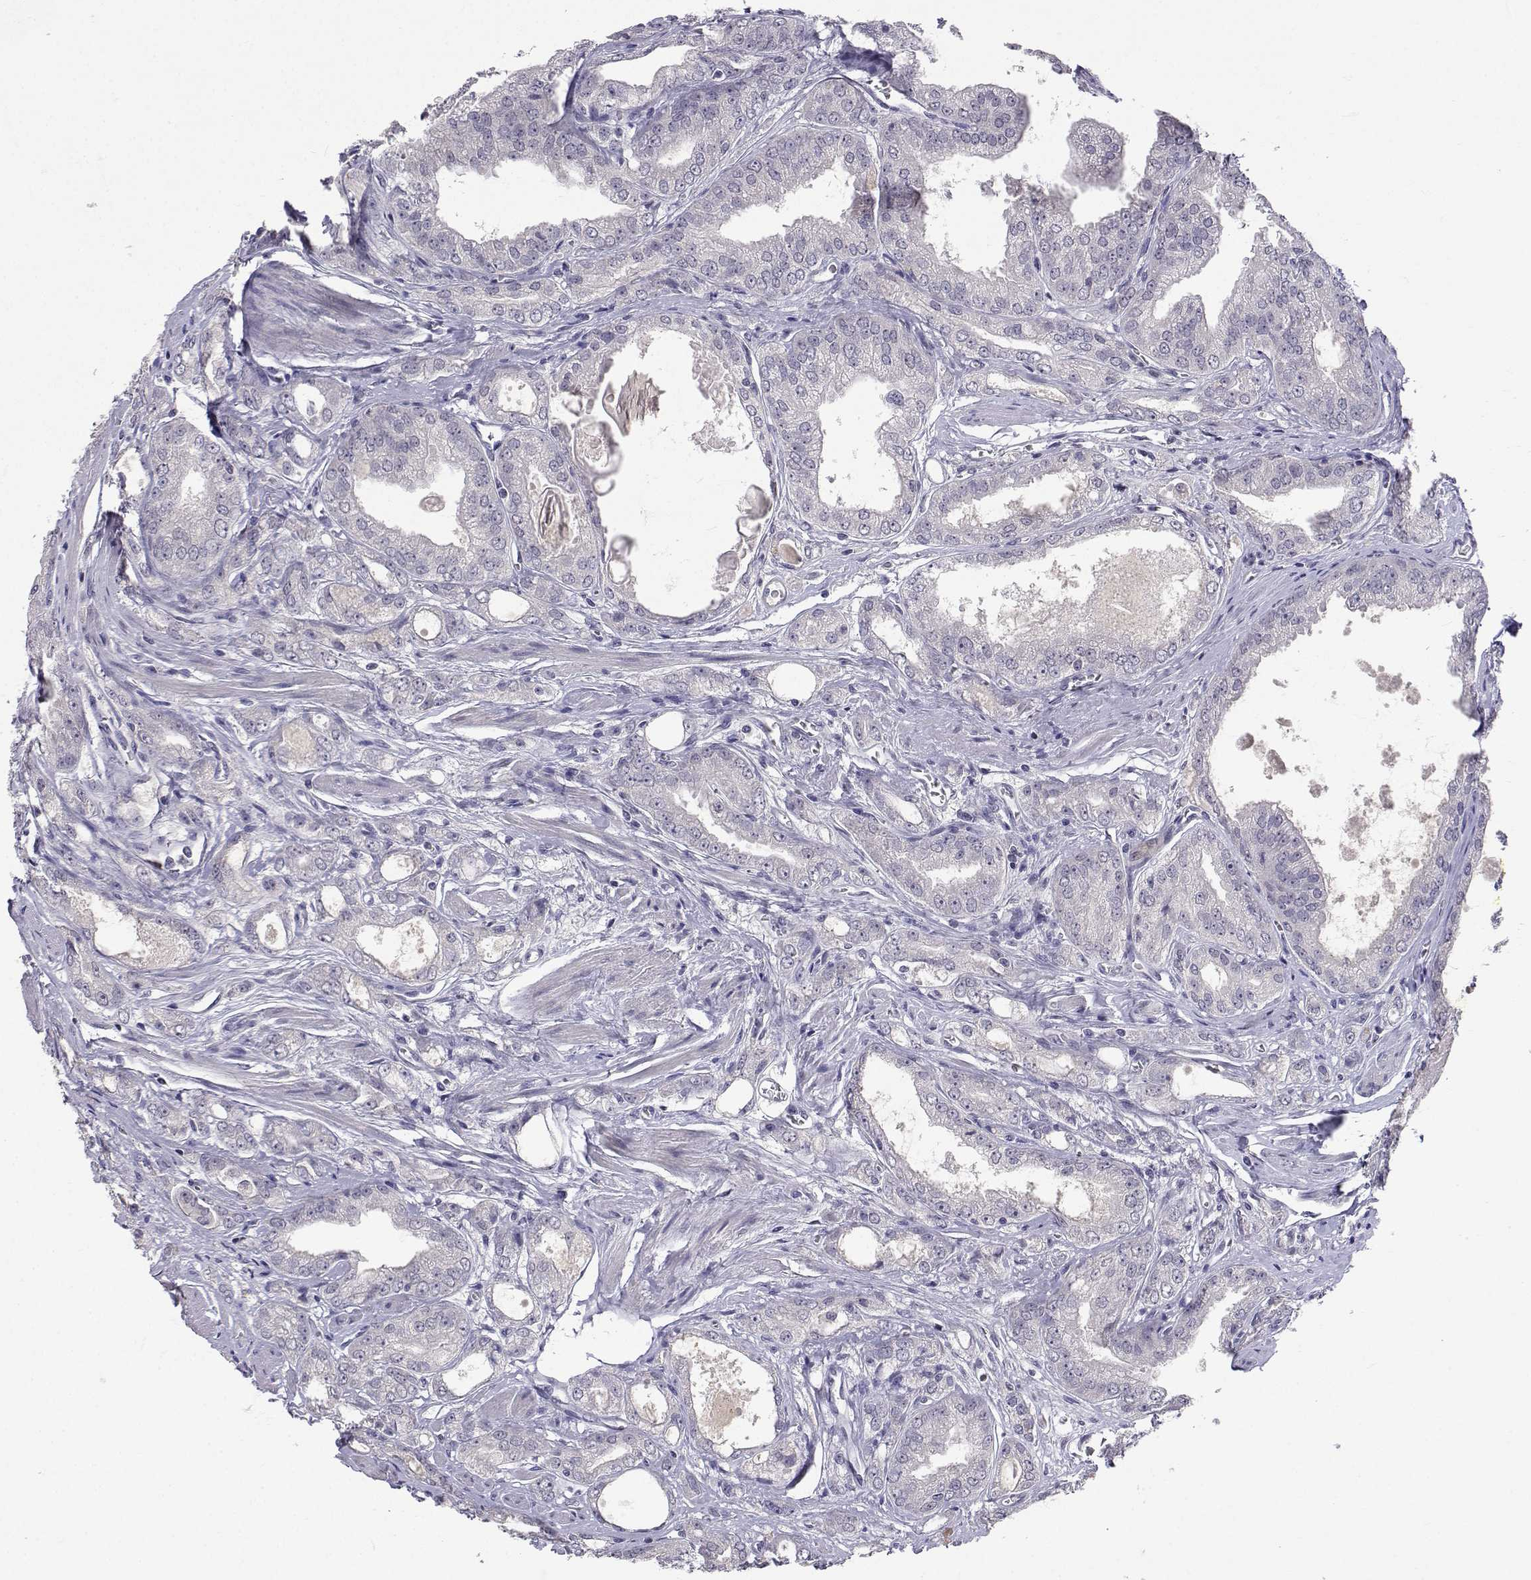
{"staining": {"intensity": "negative", "quantity": "none", "location": "none"}, "tissue": "prostate cancer", "cell_type": "Tumor cells", "image_type": "cancer", "snomed": [{"axis": "morphology", "description": "Adenocarcinoma, NOS"}, {"axis": "morphology", "description": "Adenocarcinoma, High grade"}, {"axis": "topography", "description": "Prostate"}], "caption": "Immunohistochemical staining of prostate cancer demonstrates no significant positivity in tumor cells.", "gene": "SLC6A3", "patient": {"sex": "male", "age": 70}}